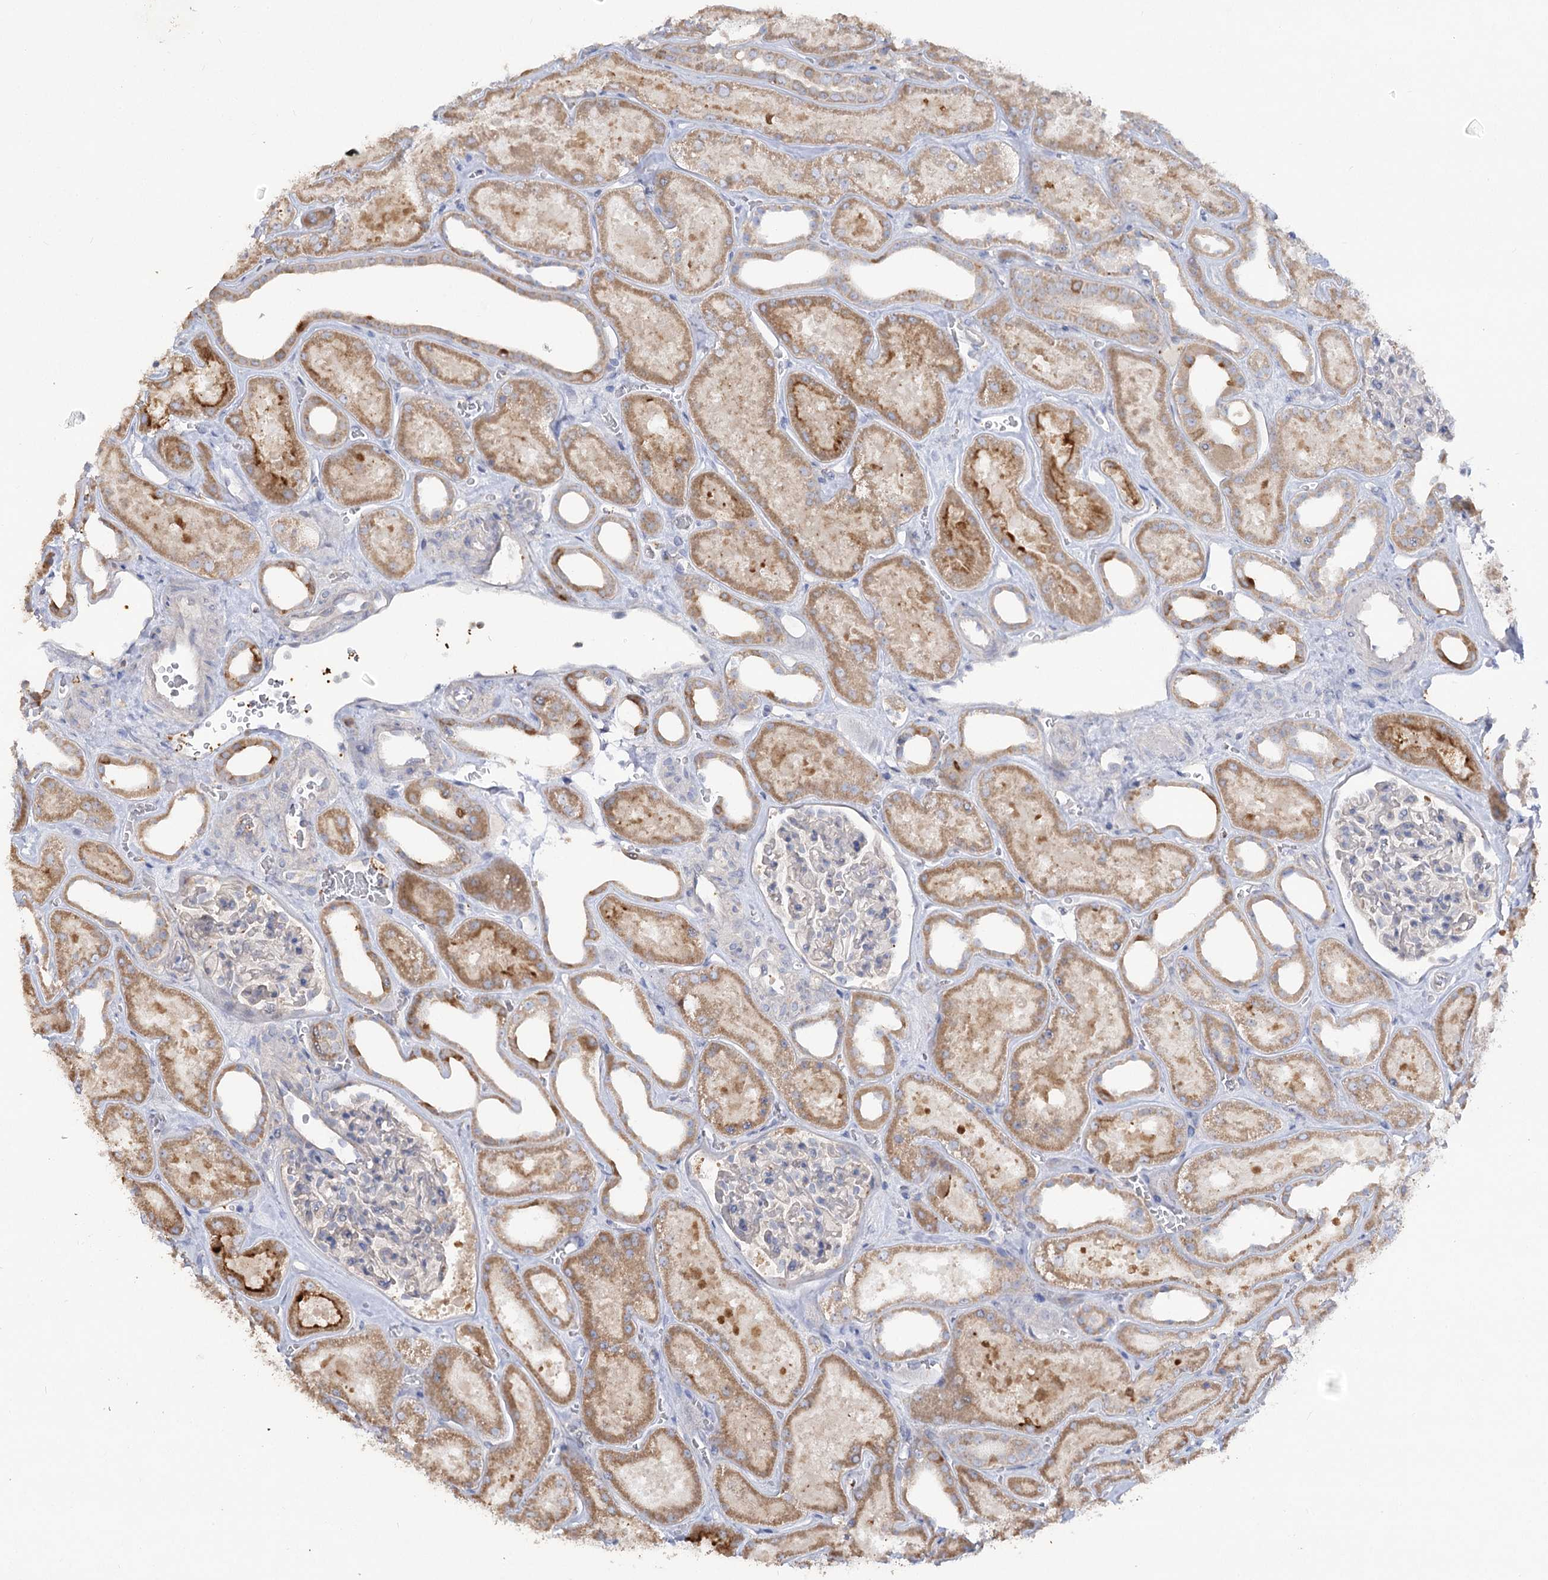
{"staining": {"intensity": "negative", "quantity": "none", "location": "none"}, "tissue": "kidney", "cell_type": "Cells in glomeruli", "image_type": "normal", "snomed": [{"axis": "morphology", "description": "Normal tissue, NOS"}, {"axis": "morphology", "description": "Adenocarcinoma, NOS"}, {"axis": "topography", "description": "Kidney"}], "caption": "Protein analysis of unremarkable kidney exhibits no significant staining in cells in glomeruli. The staining was performed using DAB to visualize the protein expression in brown, while the nuclei were stained in blue with hematoxylin (Magnification: 20x).", "gene": "TMEM187", "patient": {"sex": "female", "age": 68}}